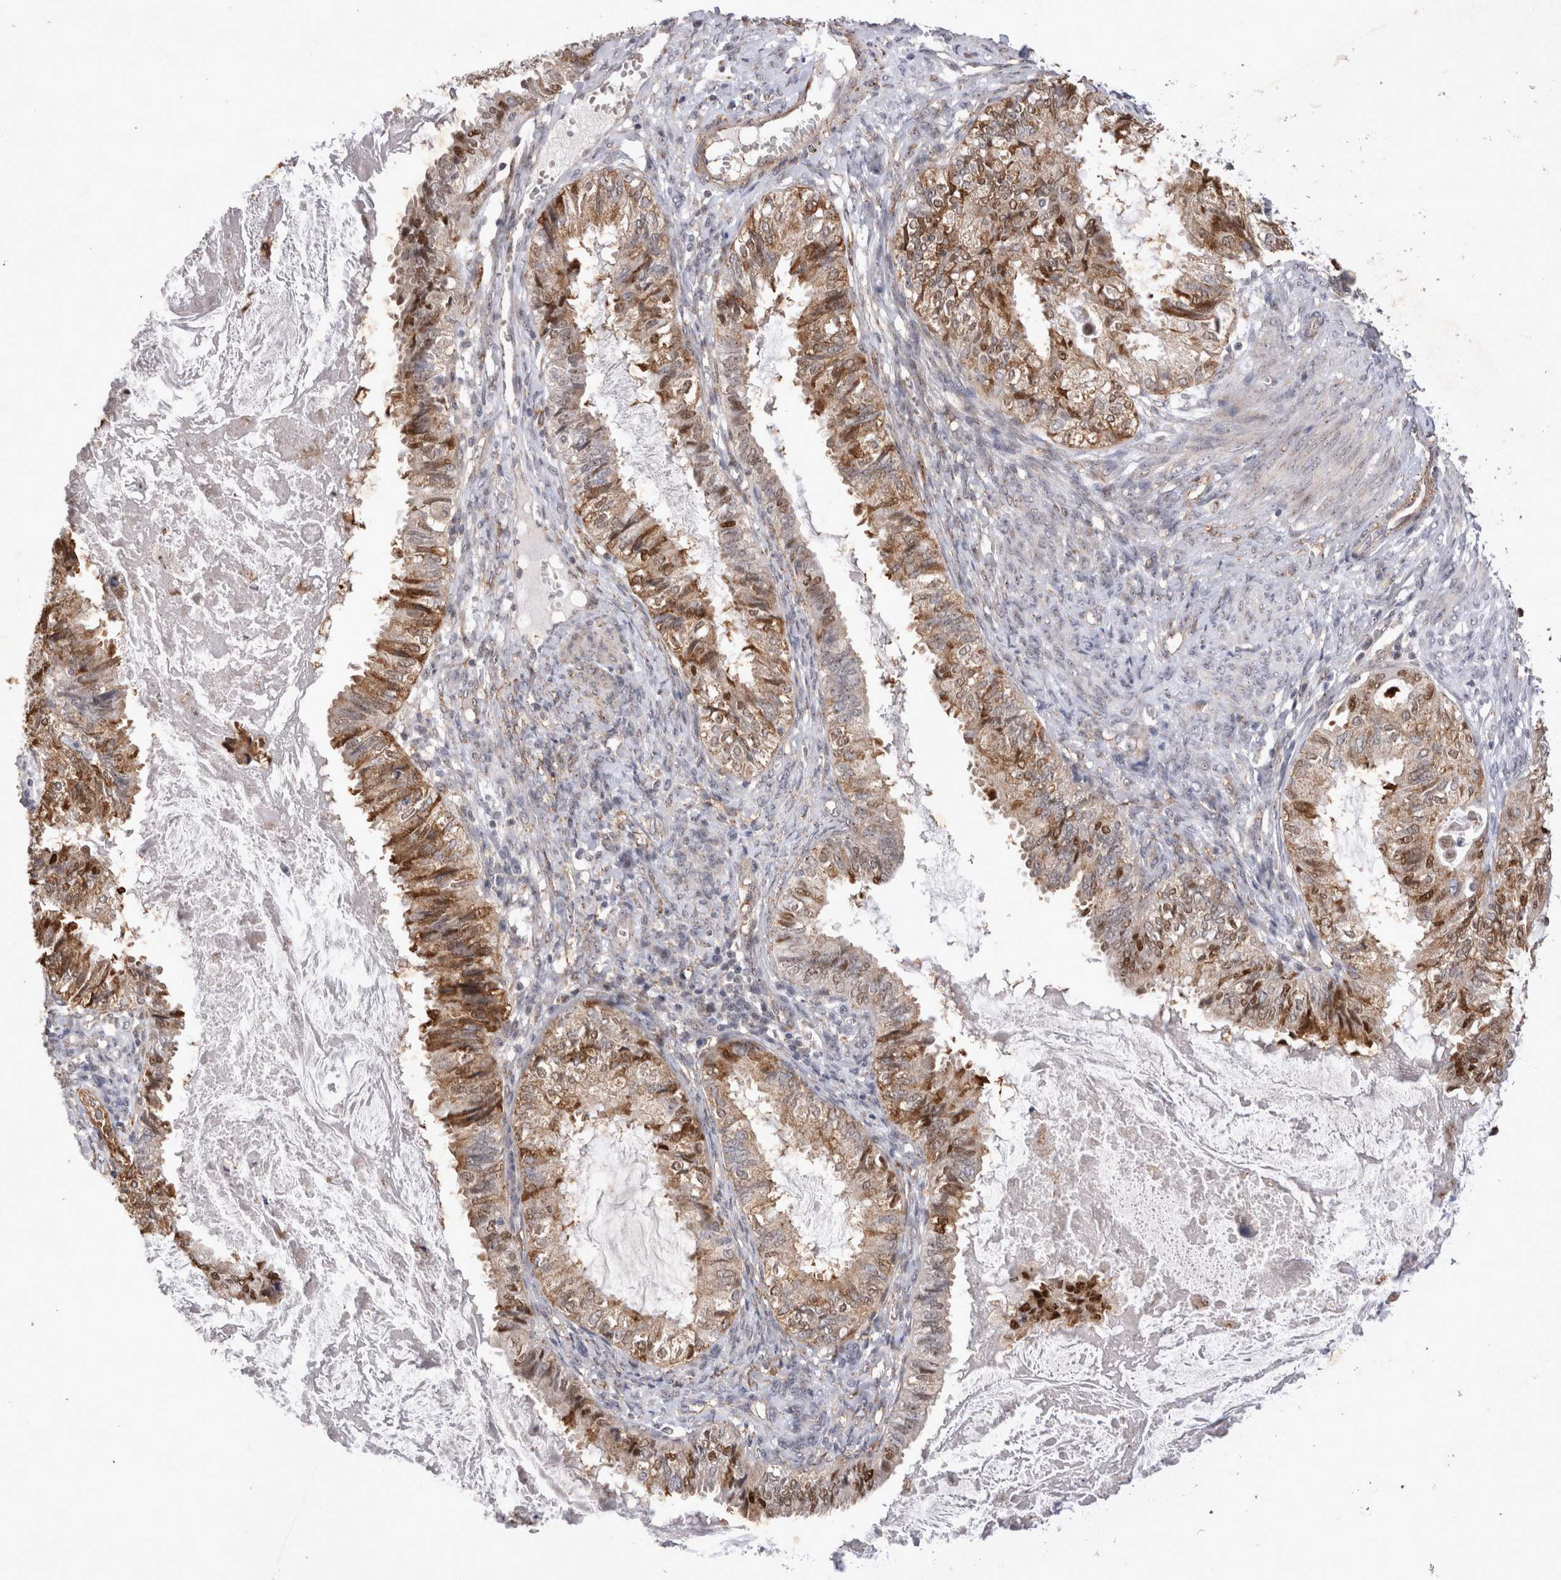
{"staining": {"intensity": "moderate", "quantity": ">75%", "location": "cytoplasmic/membranous,nuclear"}, "tissue": "cervical cancer", "cell_type": "Tumor cells", "image_type": "cancer", "snomed": [{"axis": "morphology", "description": "Normal tissue, NOS"}, {"axis": "morphology", "description": "Adenocarcinoma, NOS"}, {"axis": "topography", "description": "Cervix"}, {"axis": "topography", "description": "Endometrium"}], "caption": "A brown stain labels moderate cytoplasmic/membranous and nuclear positivity of a protein in adenocarcinoma (cervical) tumor cells. (DAB (3,3'-diaminobenzidine) IHC, brown staining for protein, blue staining for nuclei).", "gene": "STK11", "patient": {"sex": "female", "age": 86}}